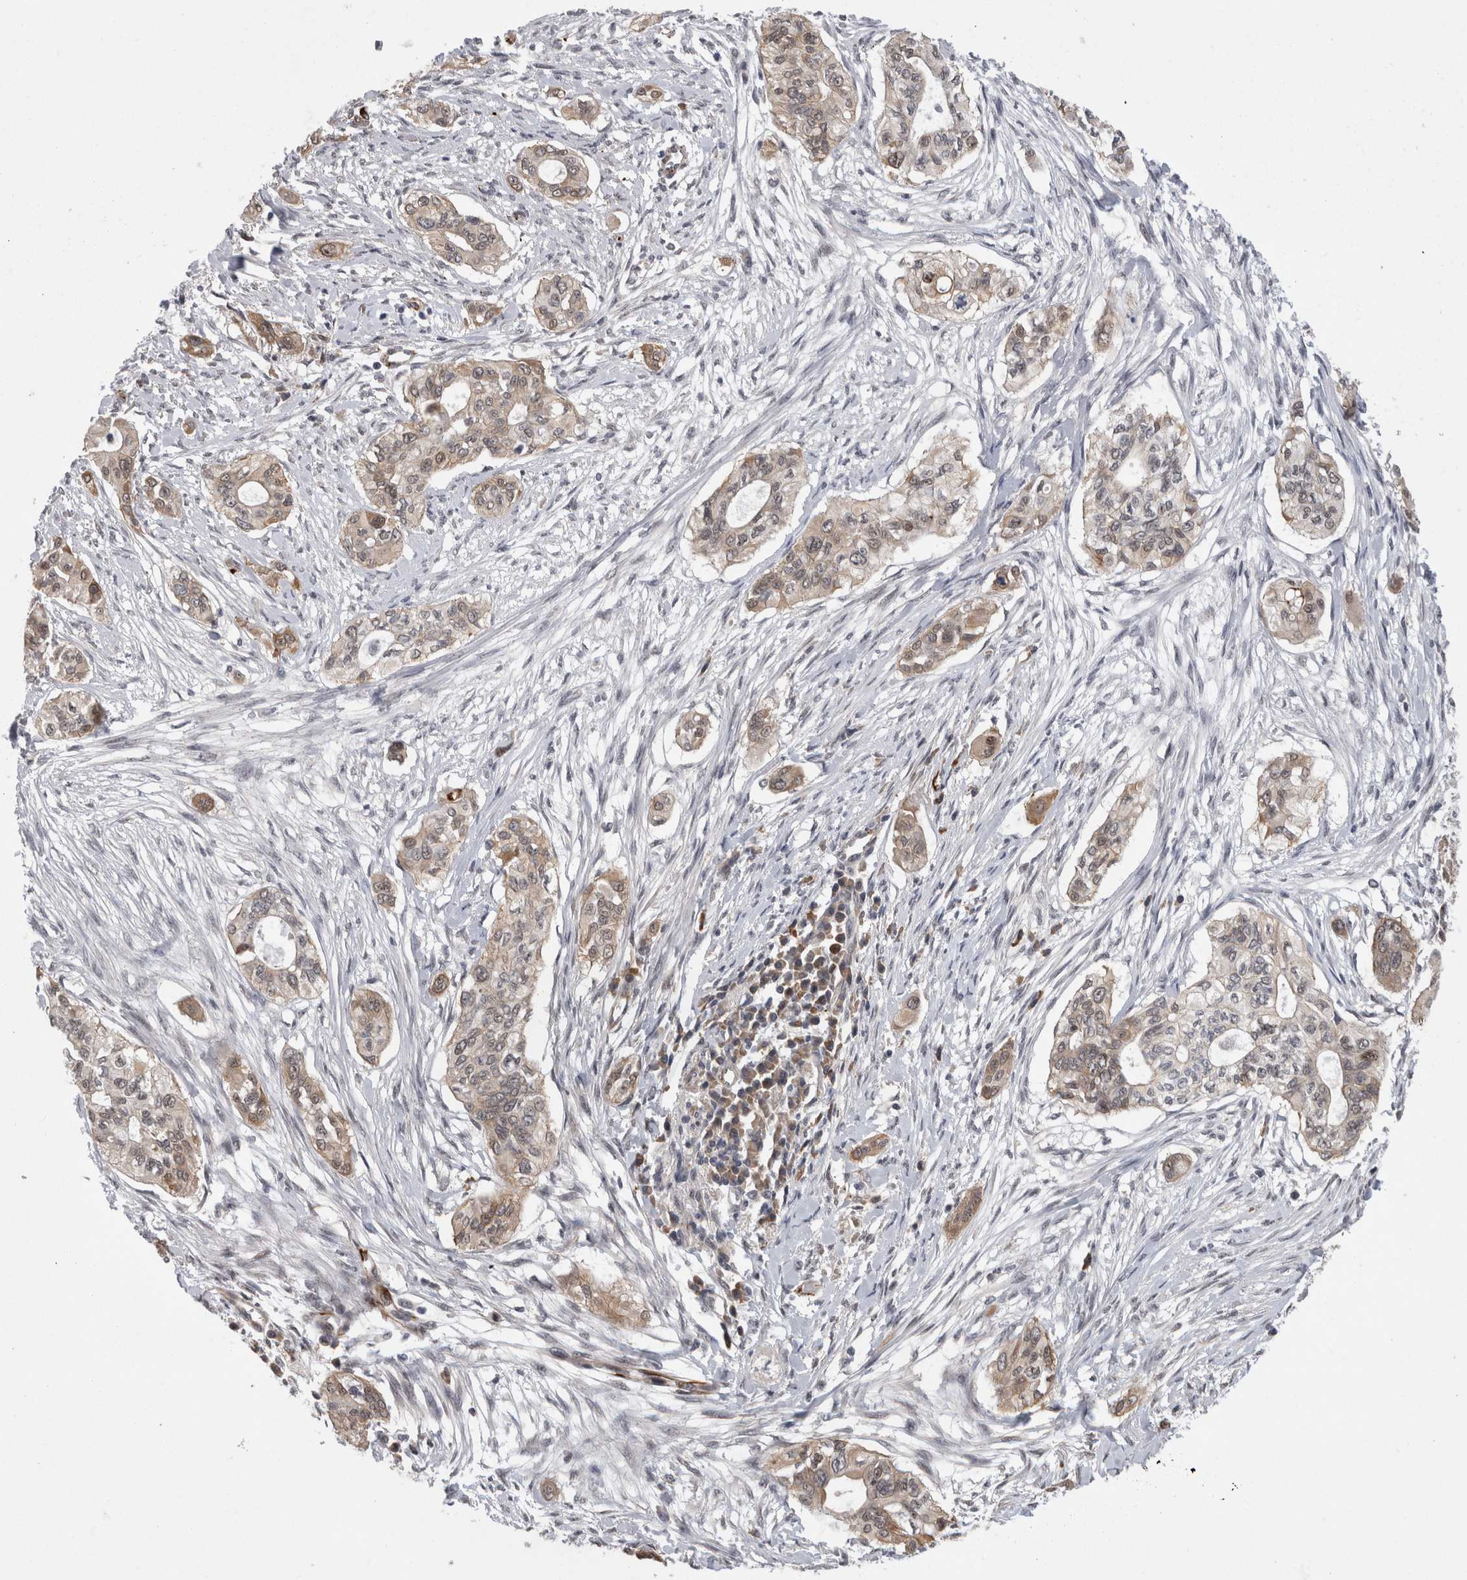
{"staining": {"intensity": "weak", "quantity": ">75%", "location": "cytoplasmic/membranous"}, "tissue": "pancreatic cancer", "cell_type": "Tumor cells", "image_type": "cancer", "snomed": [{"axis": "morphology", "description": "Adenocarcinoma, NOS"}, {"axis": "topography", "description": "Pancreas"}], "caption": "Immunohistochemical staining of human pancreatic cancer demonstrates low levels of weak cytoplasmic/membranous staining in approximately >75% of tumor cells.", "gene": "FAM83H", "patient": {"sex": "female", "age": 60}}